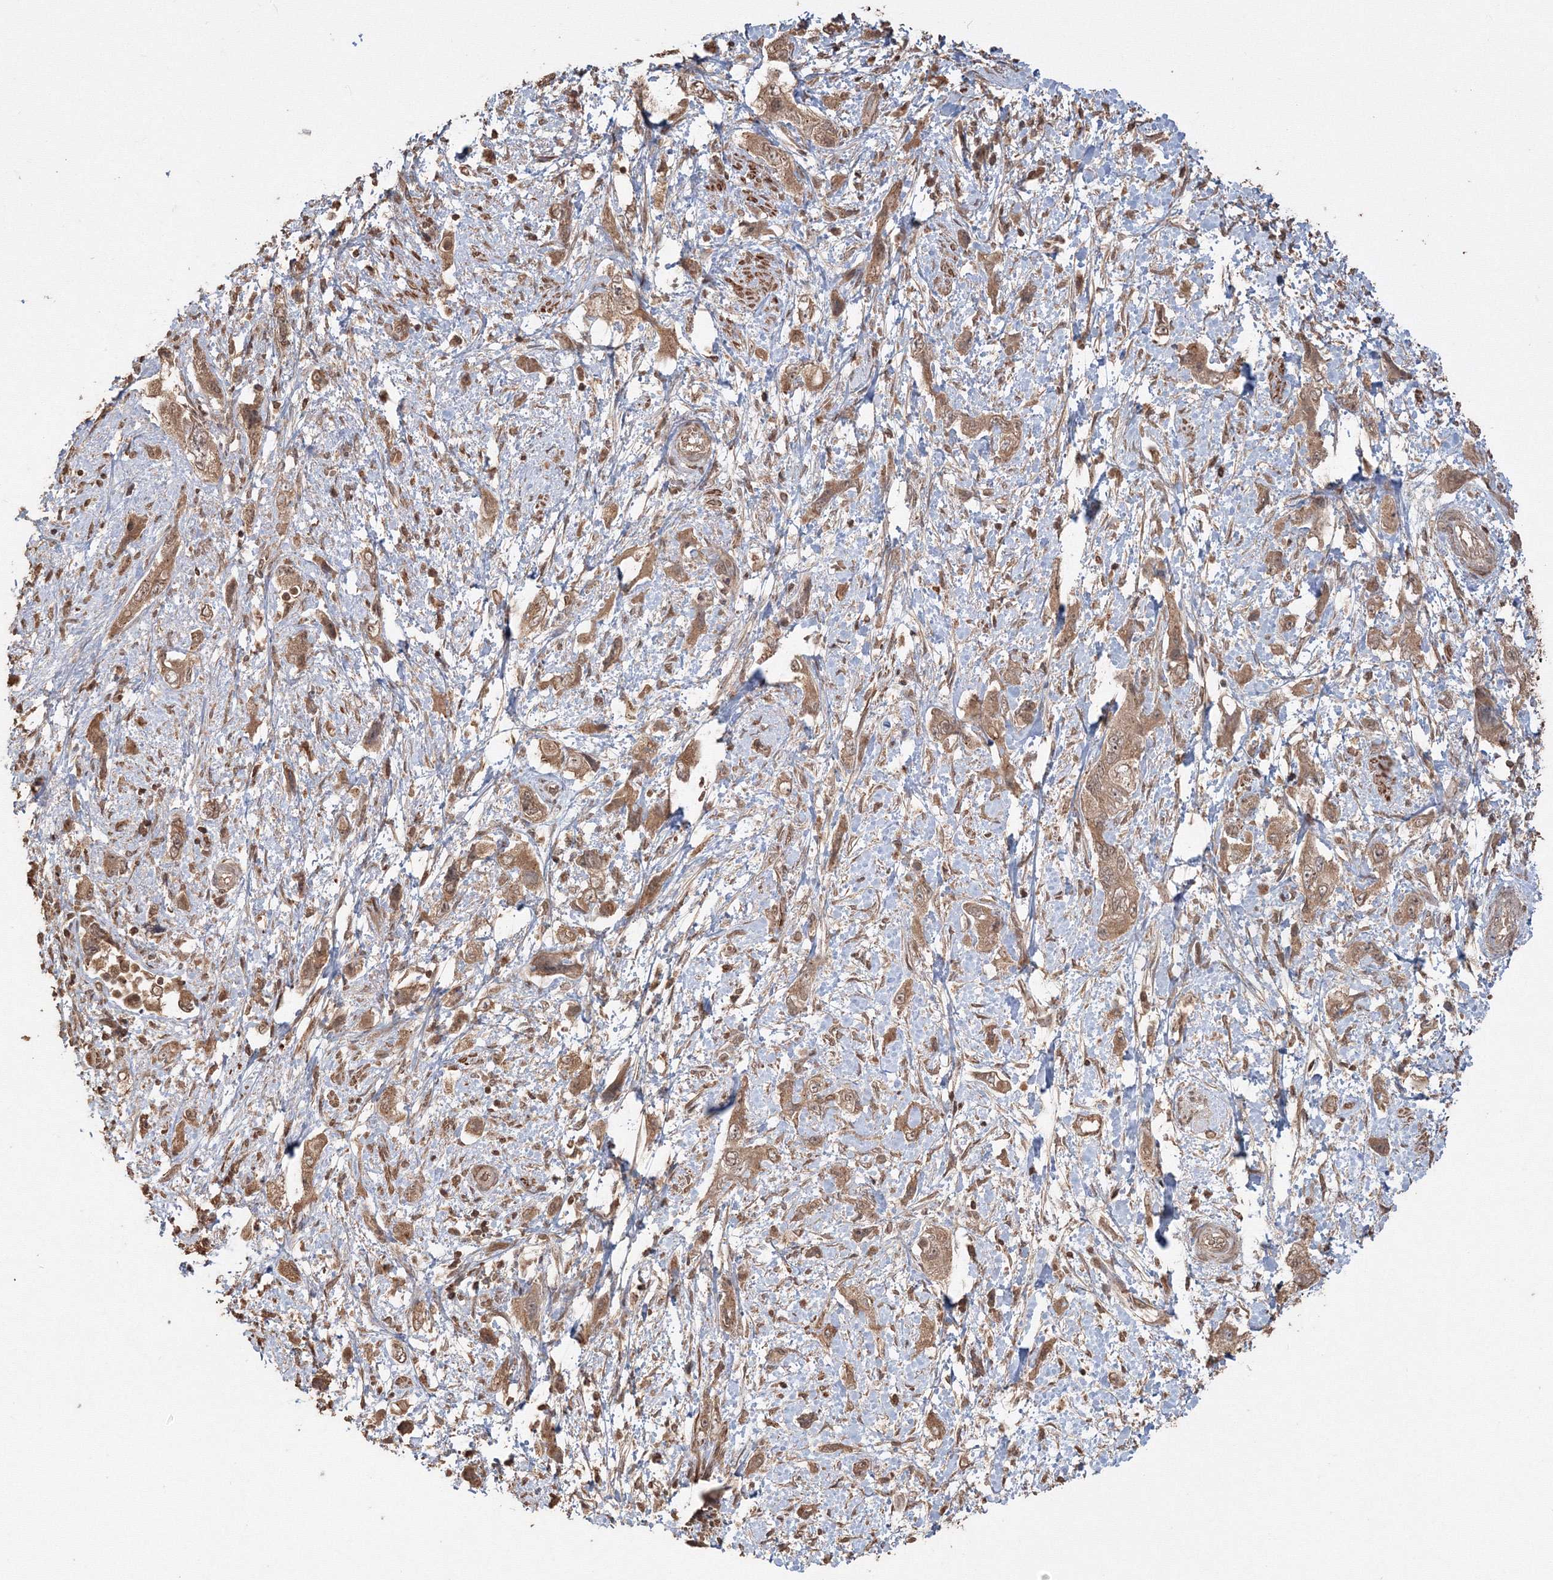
{"staining": {"intensity": "moderate", "quantity": ">75%", "location": "cytoplasmic/membranous"}, "tissue": "pancreatic cancer", "cell_type": "Tumor cells", "image_type": "cancer", "snomed": [{"axis": "morphology", "description": "Adenocarcinoma, NOS"}, {"axis": "topography", "description": "Pancreas"}], "caption": "Protein staining demonstrates moderate cytoplasmic/membranous positivity in about >75% of tumor cells in adenocarcinoma (pancreatic).", "gene": "CCDC122", "patient": {"sex": "female", "age": 73}}